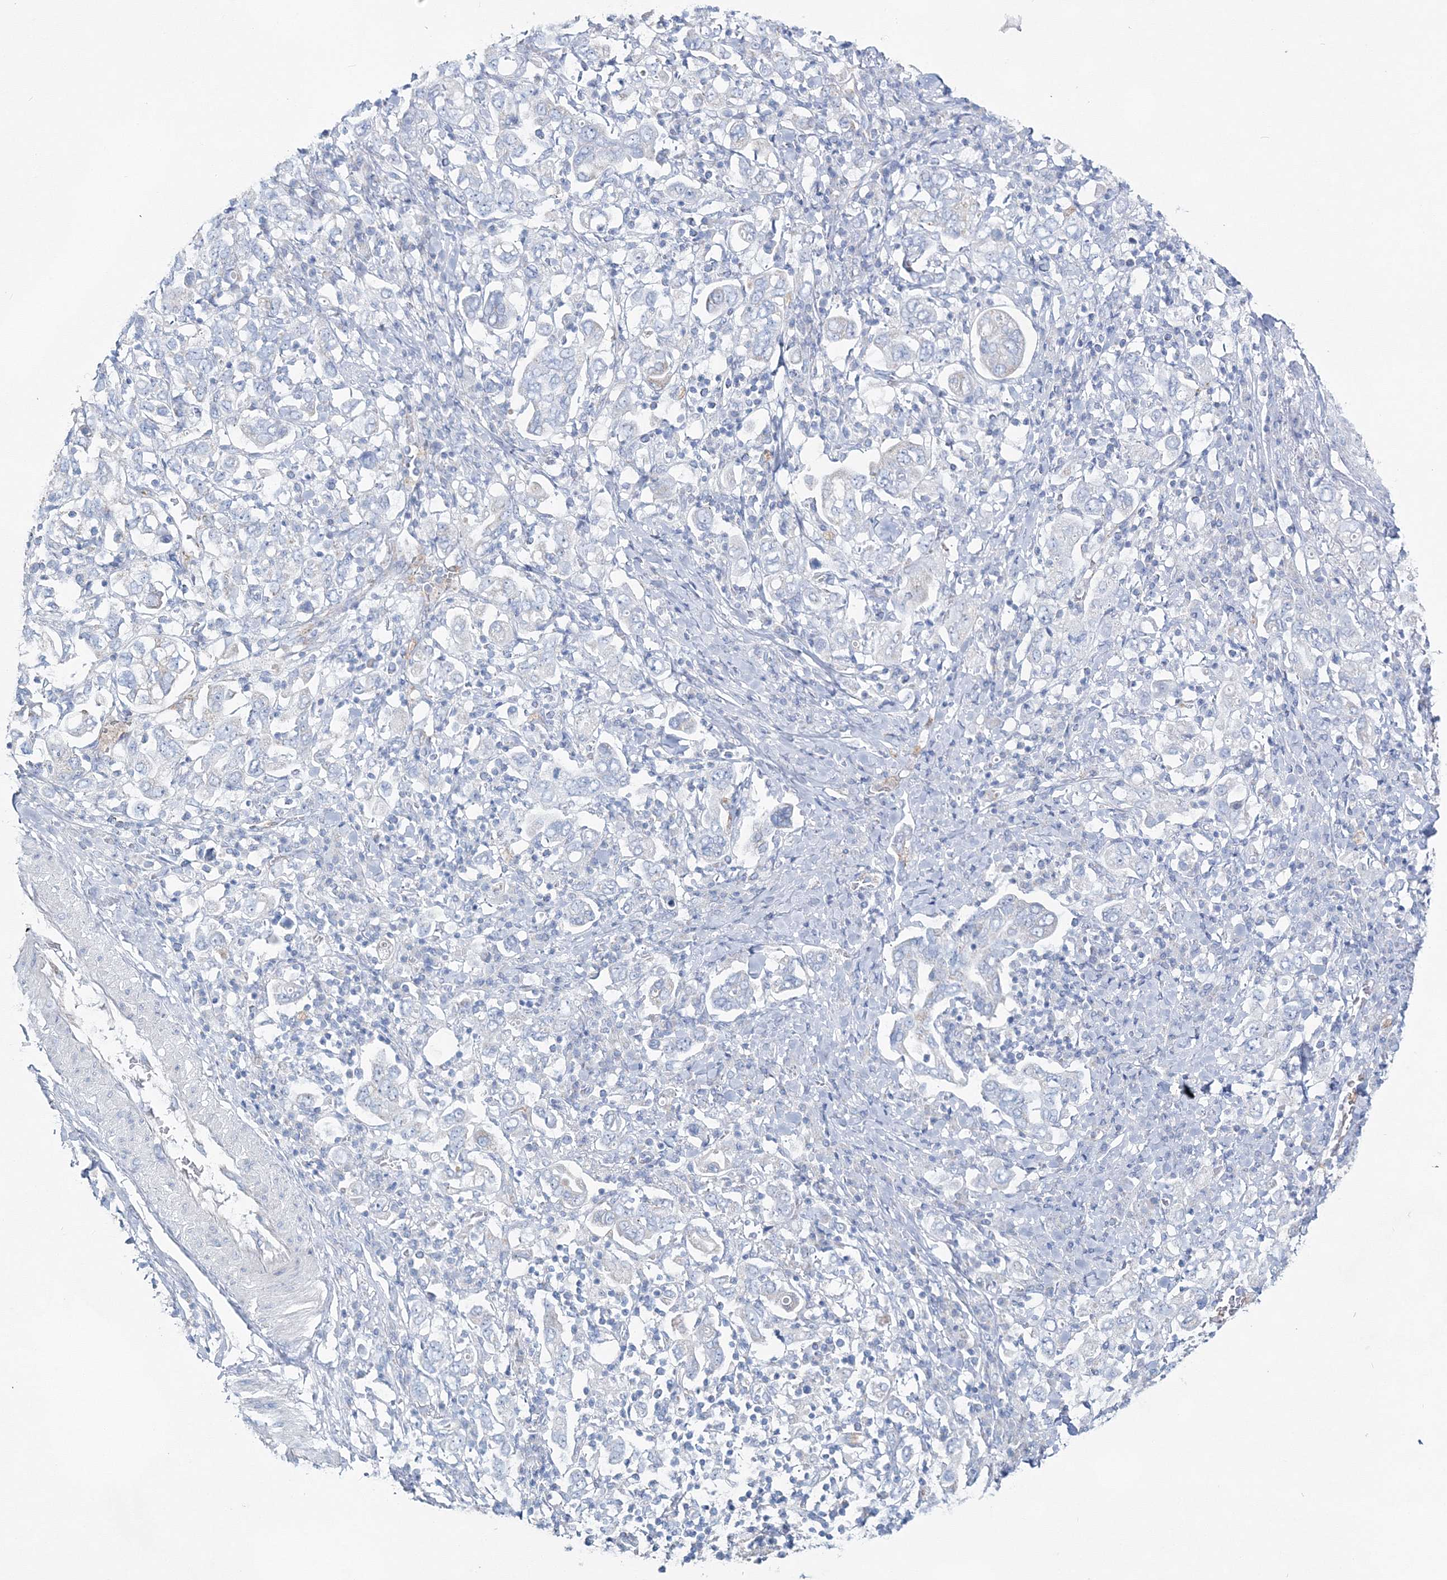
{"staining": {"intensity": "negative", "quantity": "none", "location": "none"}, "tissue": "stomach cancer", "cell_type": "Tumor cells", "image_type": "cancer", "snomed": [{"axis": "morphology", "description": "Adenocarcinoma, NOS"}, {"axis": "topography", "description": "Stomach, upper"}], "caption": "Tumor cells are negative for protein expression in human stomach cancer (adenocarcinoma).", "gene": "HIBCH", "patient": {"sex": "male", "age": 62}}